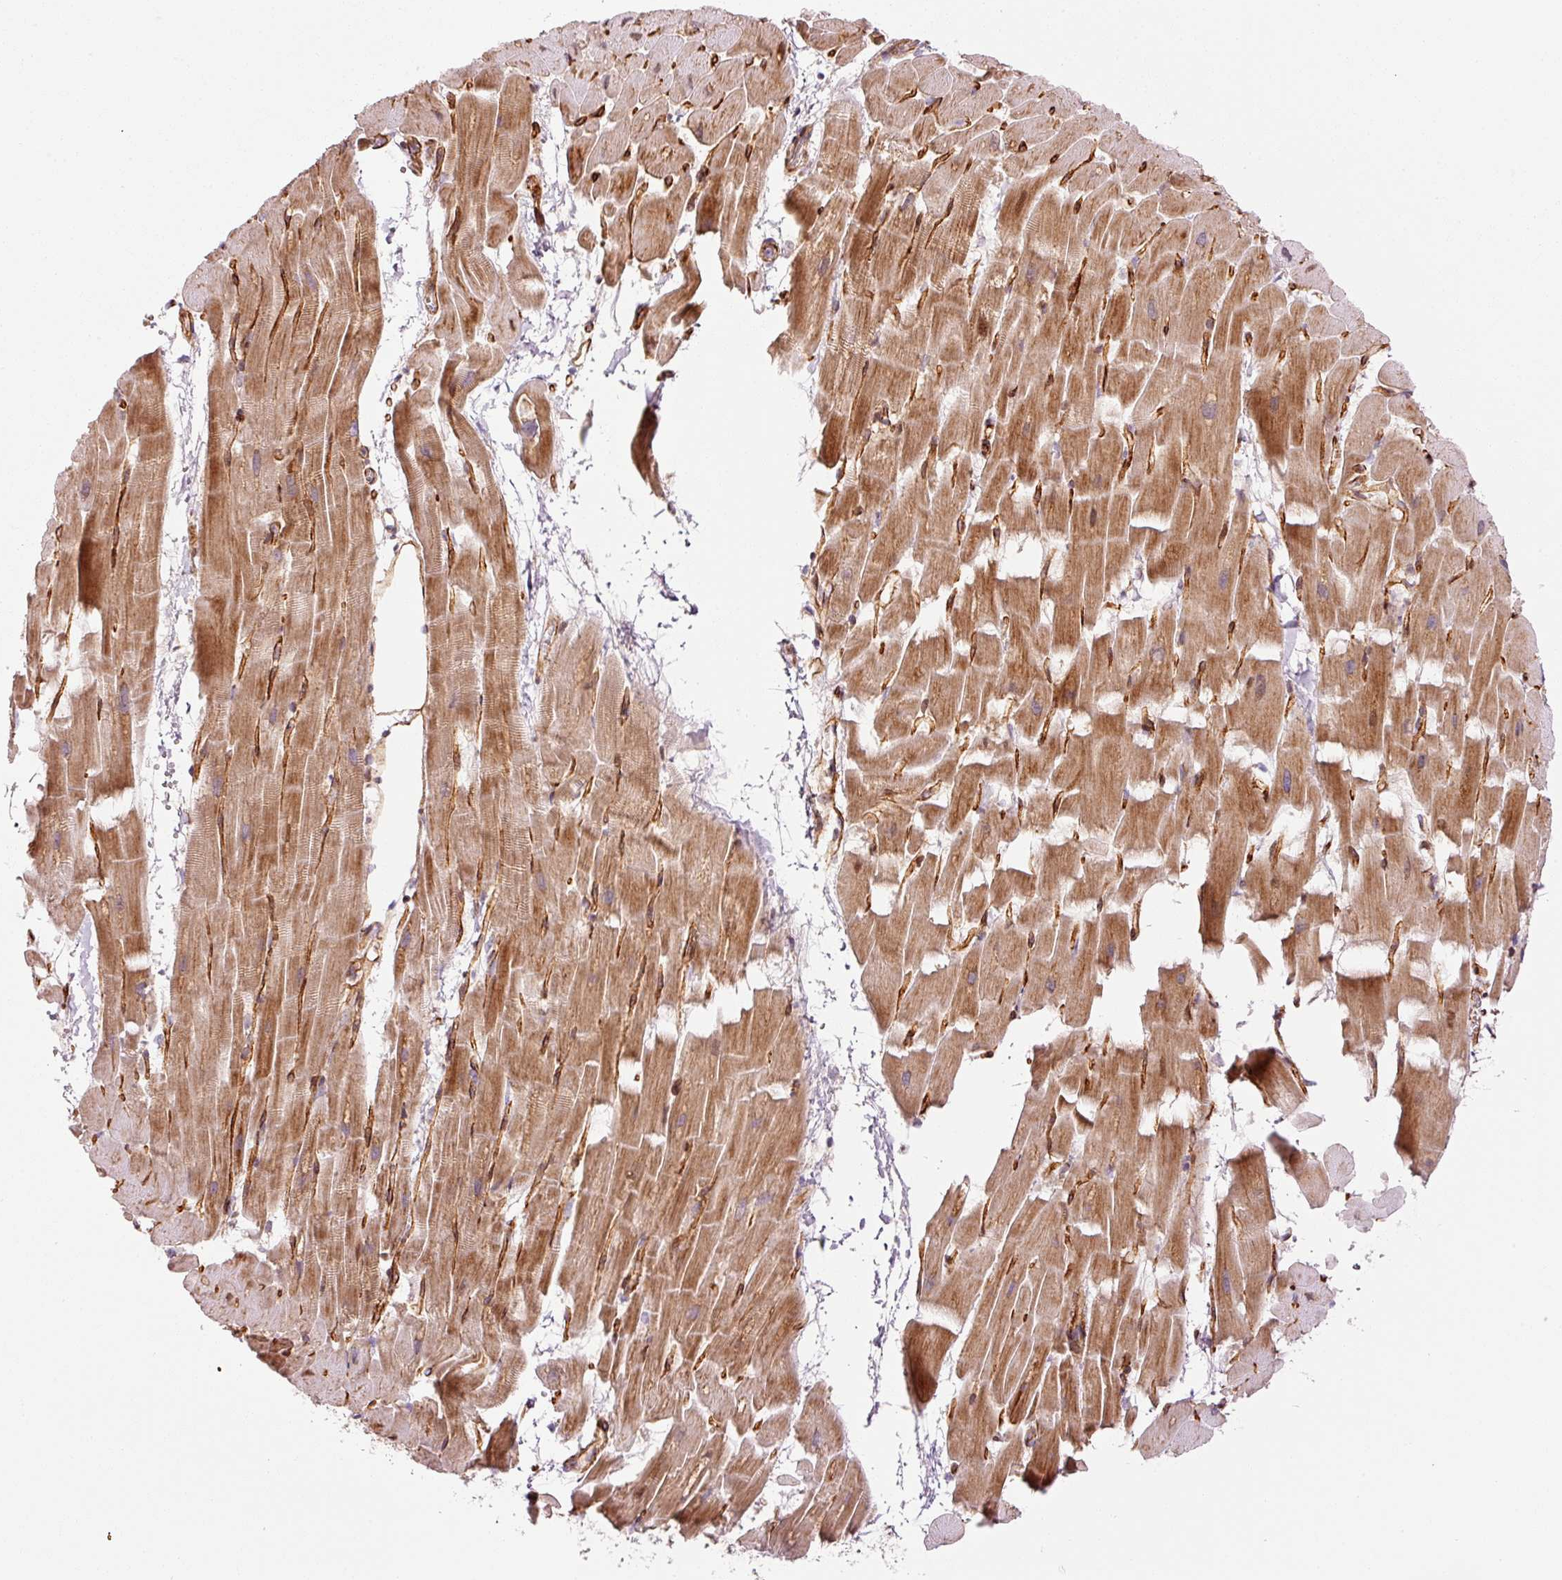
{"staining": {"intensity": "strong", "quantity": "25%-75%", "location": "cytoplasmic/membranous"}, "tissue": "heart muscle", "cell_type": "Cardiomyocytes", "image_type": "normal", "snomed": [{"axis": "morphology", "description": "Normal tissue, NOS"}, {"axis": "topography", "description": "Heart"}], "caption": "This is a histology image of immunohistochemistry staining of unremarkable heart muscle, which shows strong positivity in the cytoplasmic/membranous of cardiomyocytes.", "gene": "LIMK2", "patient": {"sex": "male", "age": 37}}